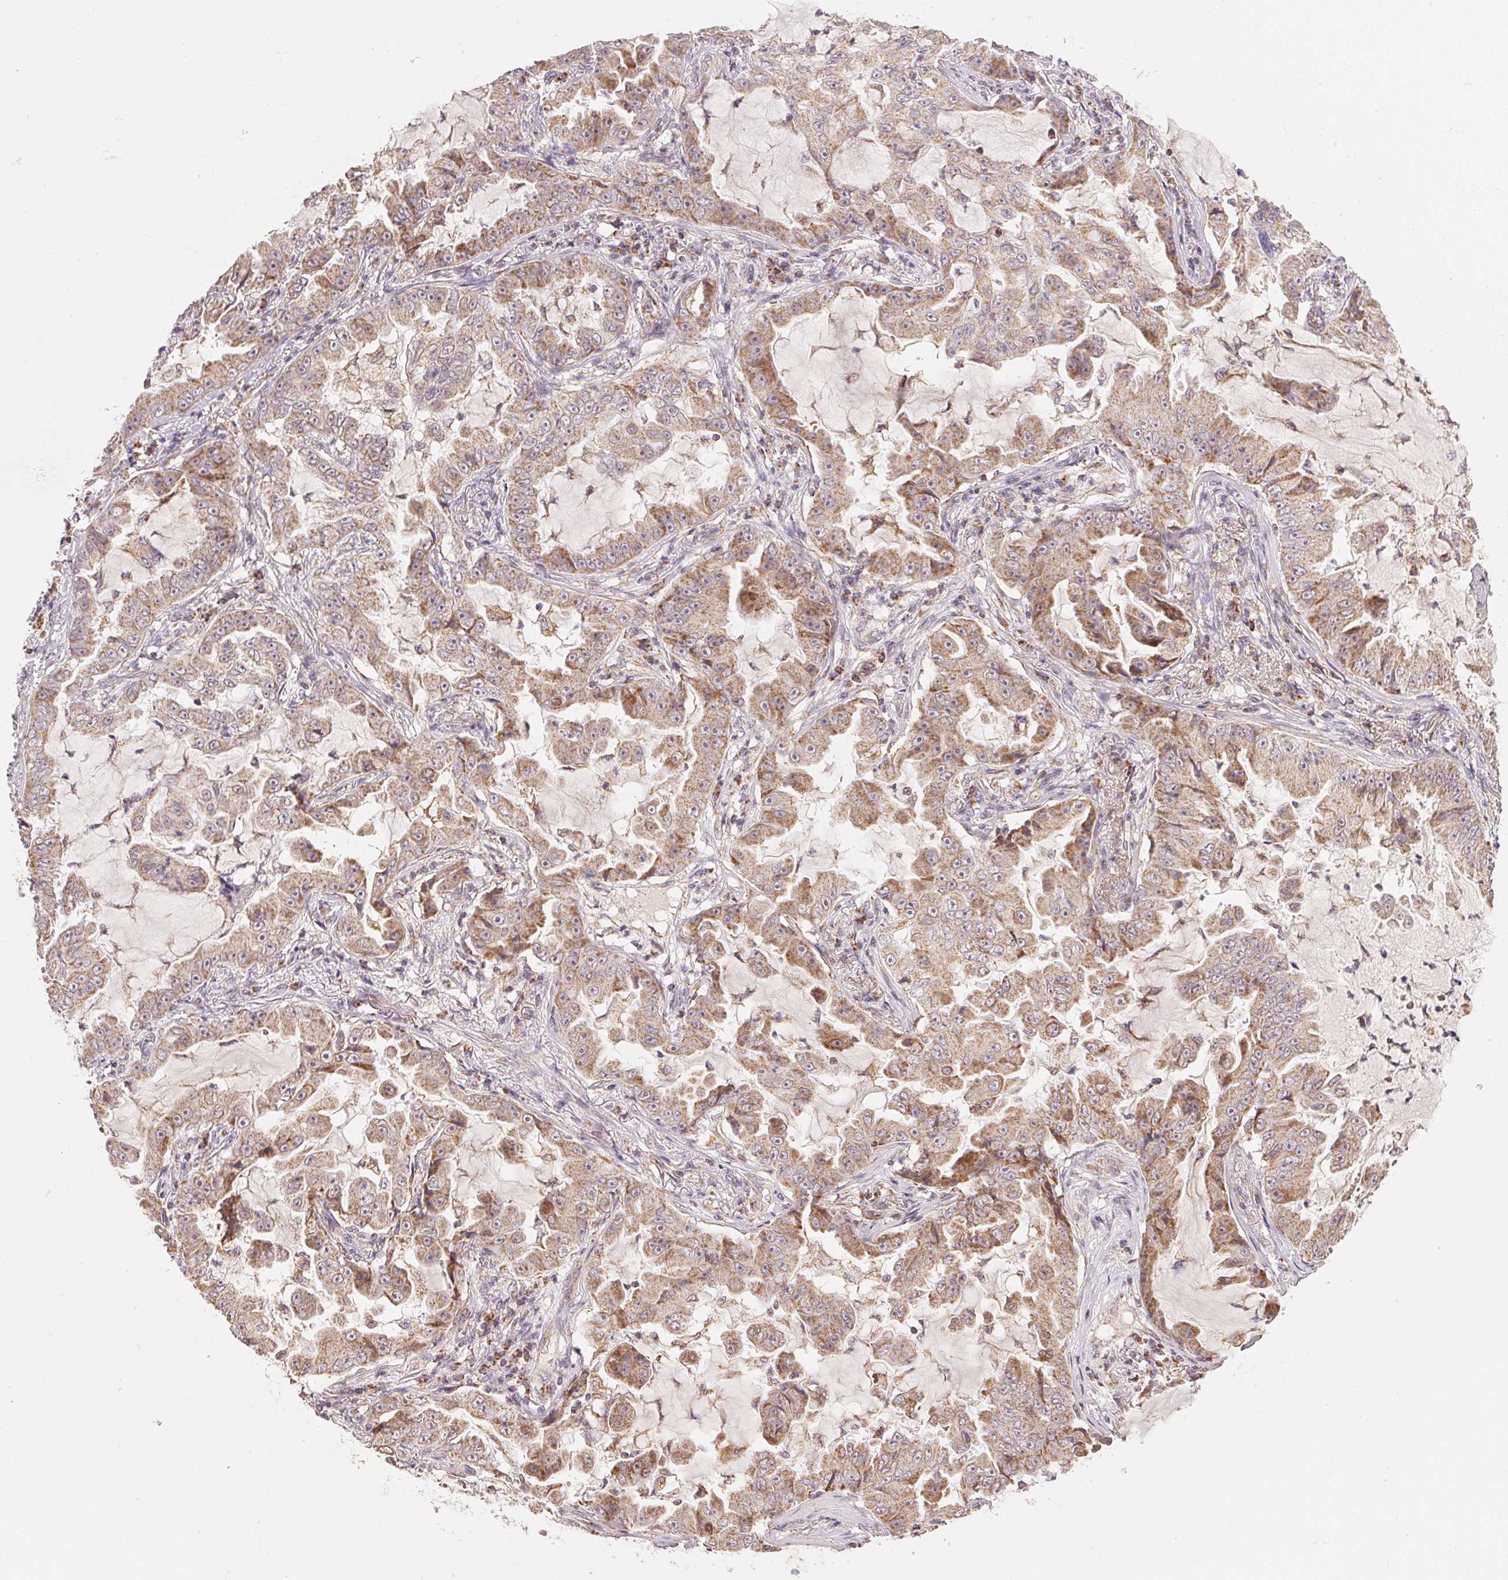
{"staining": {"intensity": "moderate", "quantity": ">75%", "location": "cytoplasmic/membranous"}, "tissue": "lung cancer", "cell_type": "Tumor cells", "image_type": "cancer", "snomed": [{"axis": "morphology", "description": "Adenocarcinoma, NOS"}, {"axis": "topography", "description": "Lung"}], "caption": "This is a micrograph of IHC staining of lung cancer, which shows moderate positivity in the cytoplasmic/membranous of tumor cells.", "gene": "CLASP1", "patient": {"sex": "female", "age": 52}}